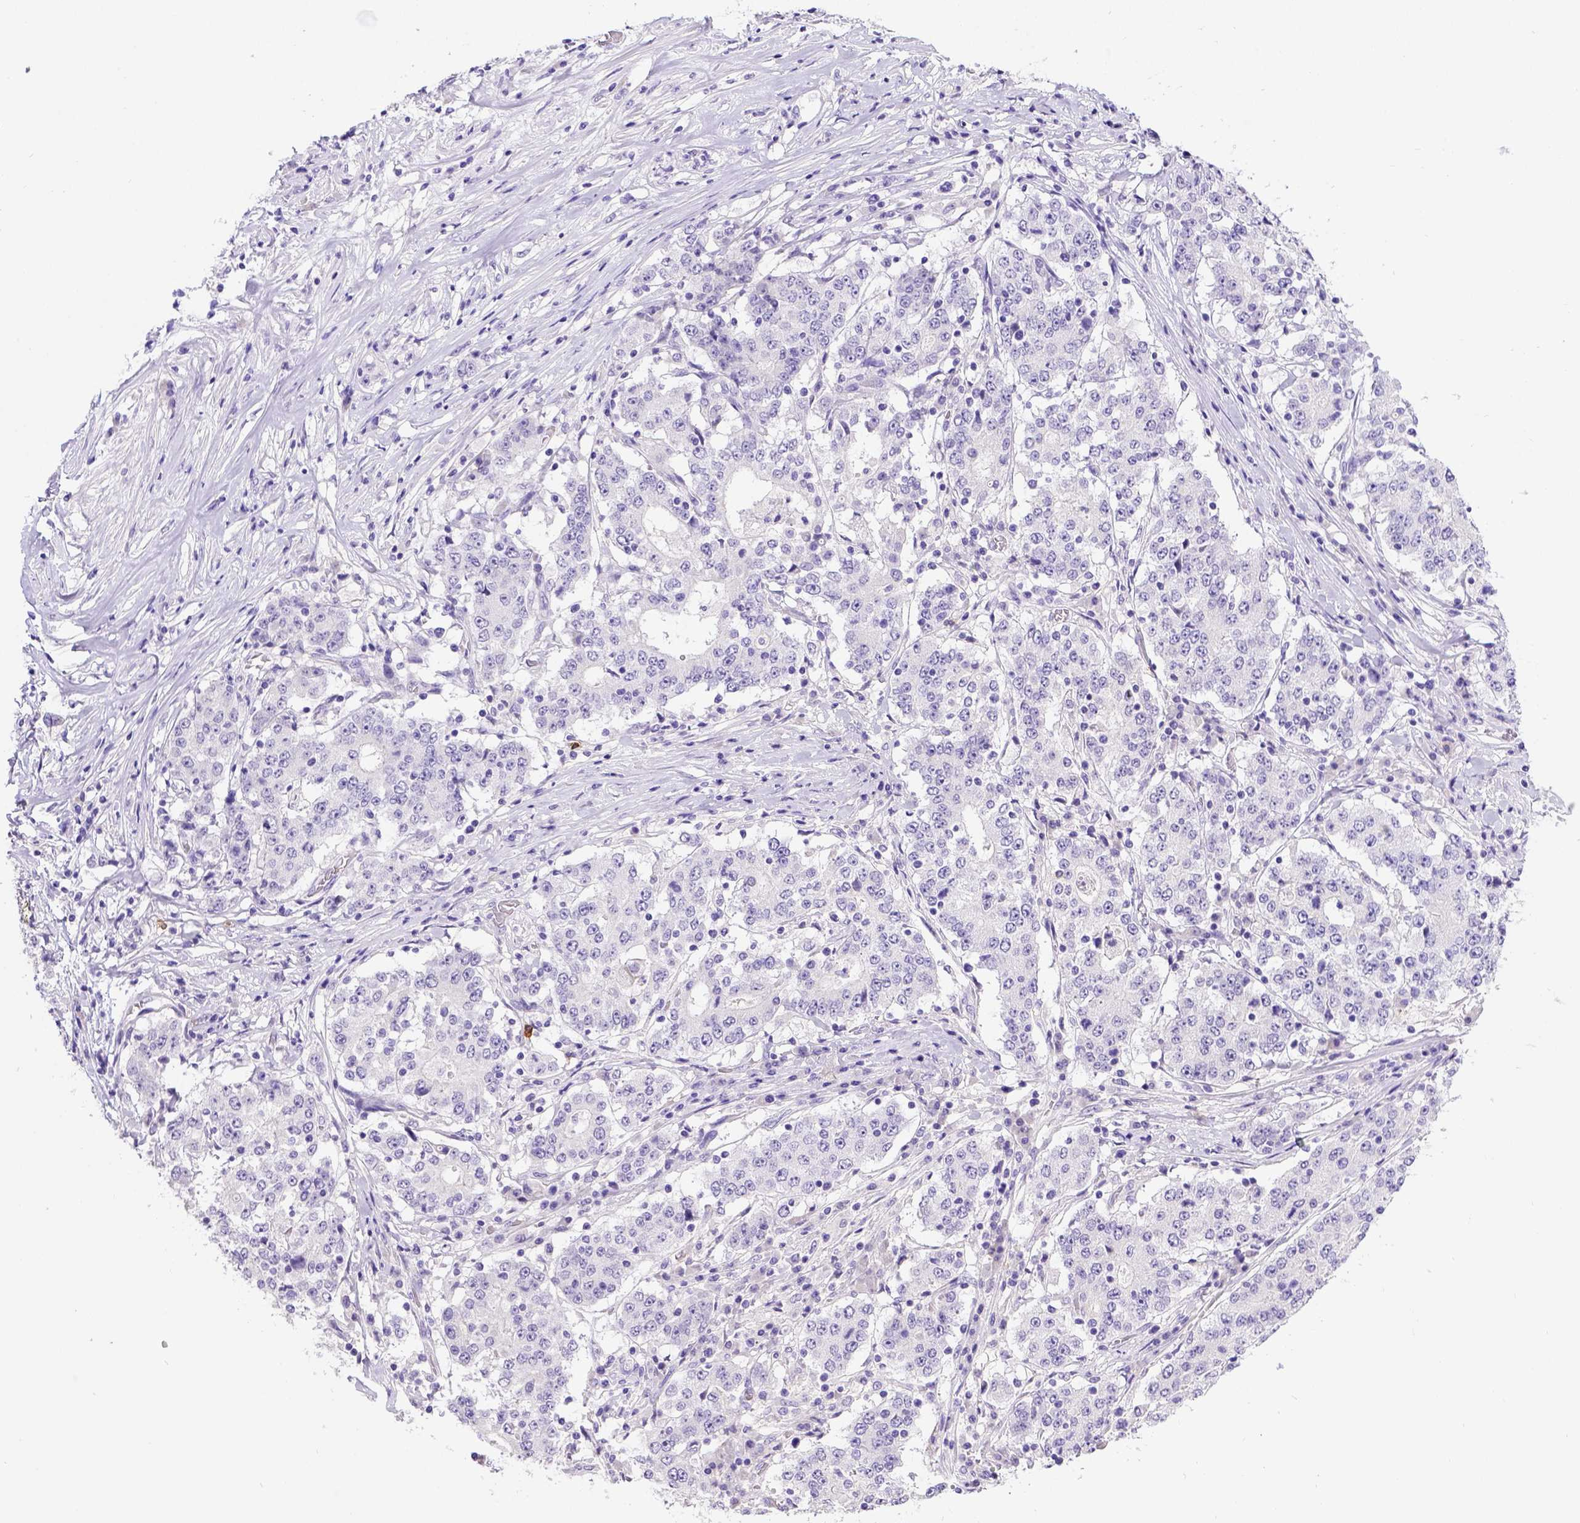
{"staining": {"intensity": "negative", "quantity": "none", "location": "none"}, "tissue": "stomach cancer", "cell_type": "Tumor cells", "image_type": "cancer", "snomed": [{"axis": "morphology", "description": "Adenocarcinoma, NOS"}, {"axis": "topography", "description": "Stomach"}], "caption": "The immunohistochemistry micrograph has no significant staining in tumor cells of stomach adenocarcinoma tissue. (IHC, brightfield microscopy, high magnification).", "gene": "B3GAT1", "patient": {"sex": "male", "age": 59}}